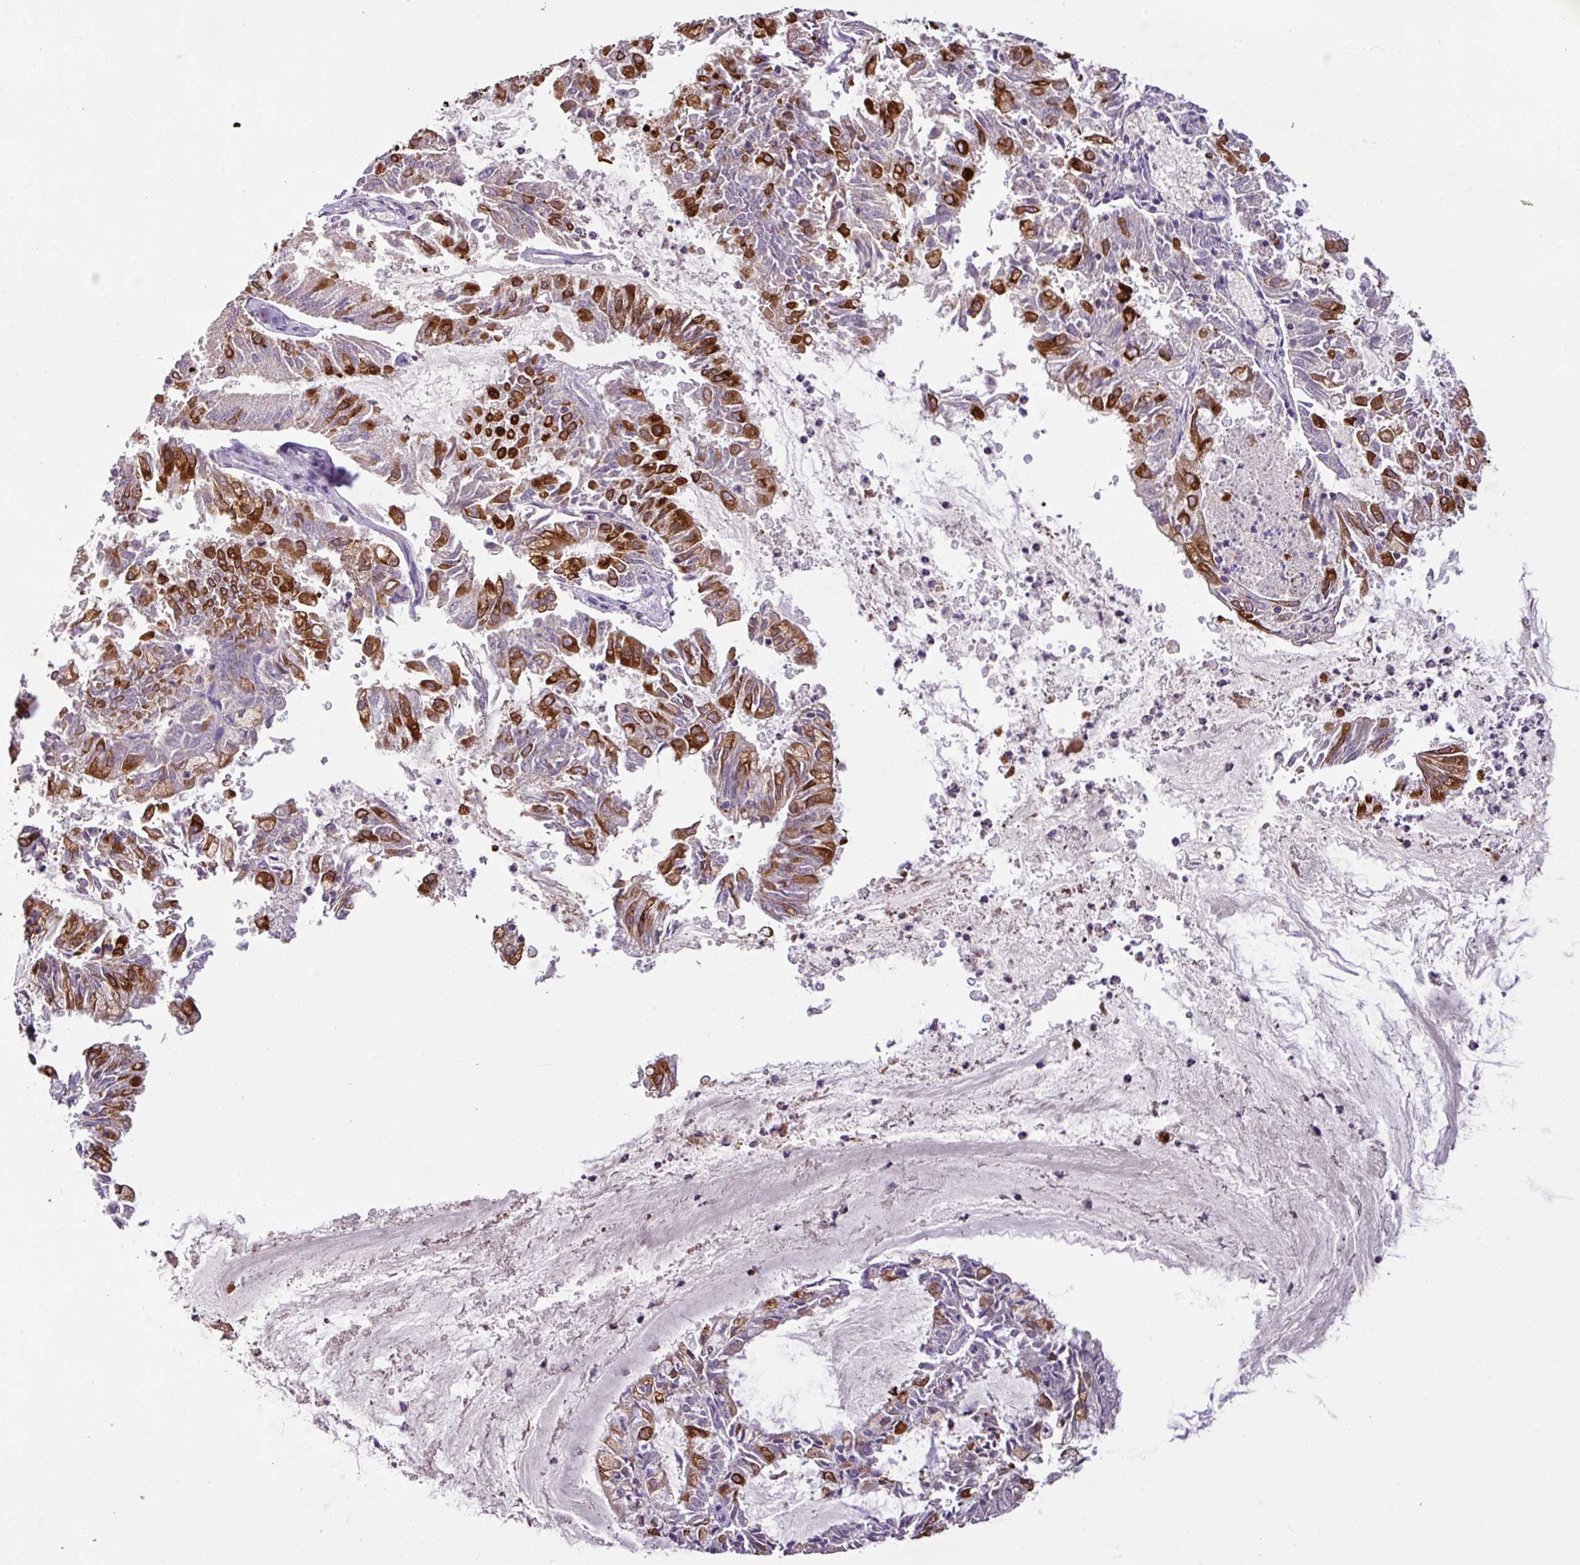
{"staining": {"intensity": "strong", "quantity": "<25%", "location": "cytoplasmic/membranous"}, "tissue": "endometrial cancer", "cell_type": "Tumor cells", "image_type": "cancer", "snomed": [{"axis": "morphology", "description": "Adenocarcinoma, NOS"}, {"axis": "topography", "description": "Endometrium"}], "caption": "IHC staining of adenocarcinoma (endometrial), which reveals medium levels of strong cytoplasmic/membranous positivity in about <25% of tumor cells indicating strong cytoplasmic/membranous protein positivity. The staining was performed using DAB (brown) for protein detection and nuclei were counterstained in hematoxylin (blue).", "gene": "AGR3", "patient": {"sex": "female", "age": 57}}